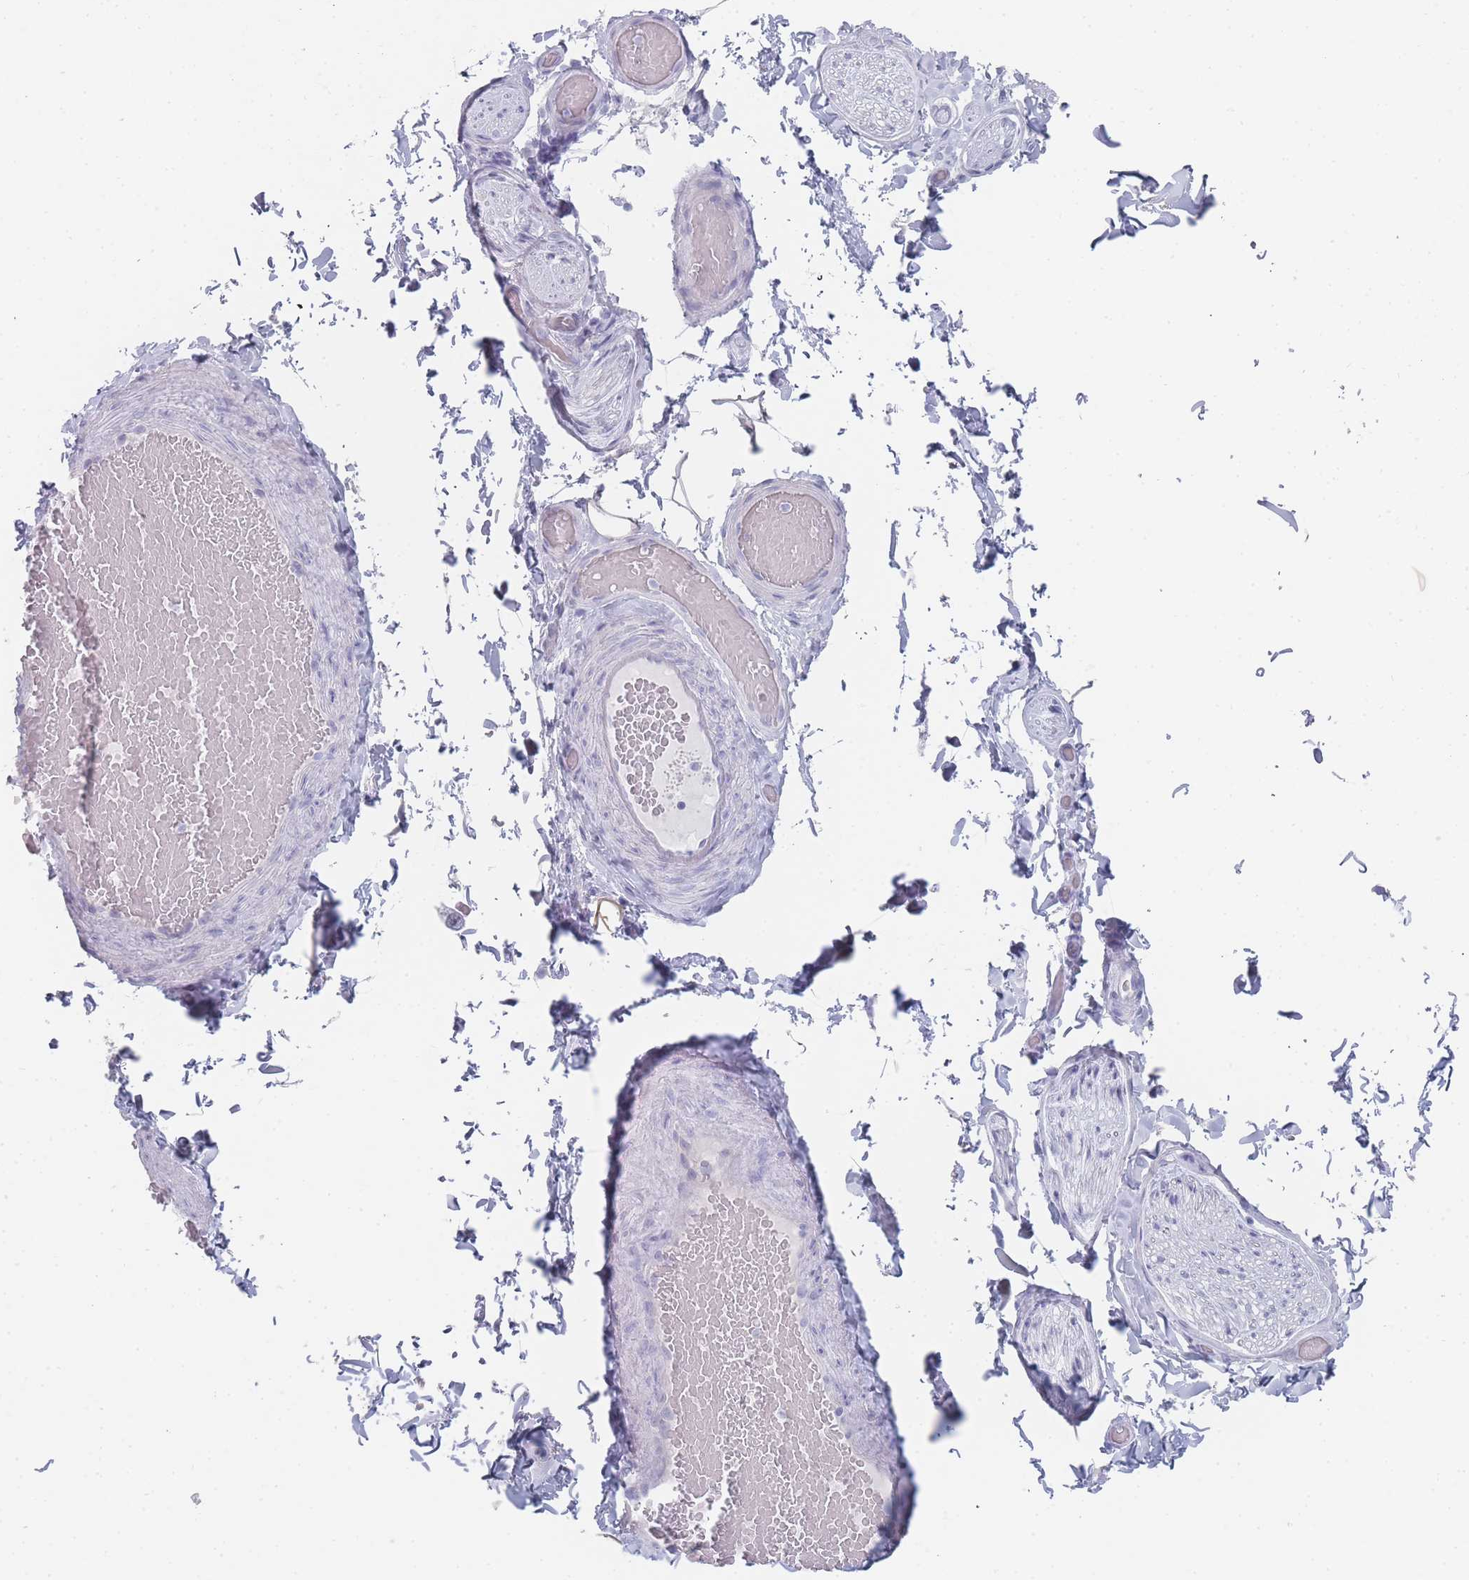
{"staining": {"intensity": "negative", "quantity": "none", "location": "none"}, "tissue": "adipose tissue", "cell_type": "Adipocytes", "image_type": "normal", "snomed": [{"axis": "morphology", "description": "Normal tissue, NOS"}, {"axis": "topography", "description": "Soft tissue"}, {"axis": "topography", "description": "Vascular tissue"}, {"axis": "topography", "description": "Peripheral nerve tissue"}], "caption": "Immunohistochemistry photomicrograph of unremarkable human adipose tissue stained for a protein (brown), which demonstrates no expression in adipocytes. (Immunohistochemistry, brightfield microscopy, high magnification).", "gene": "IMPG1", "patient": {"sex": "male", "age": 32}}